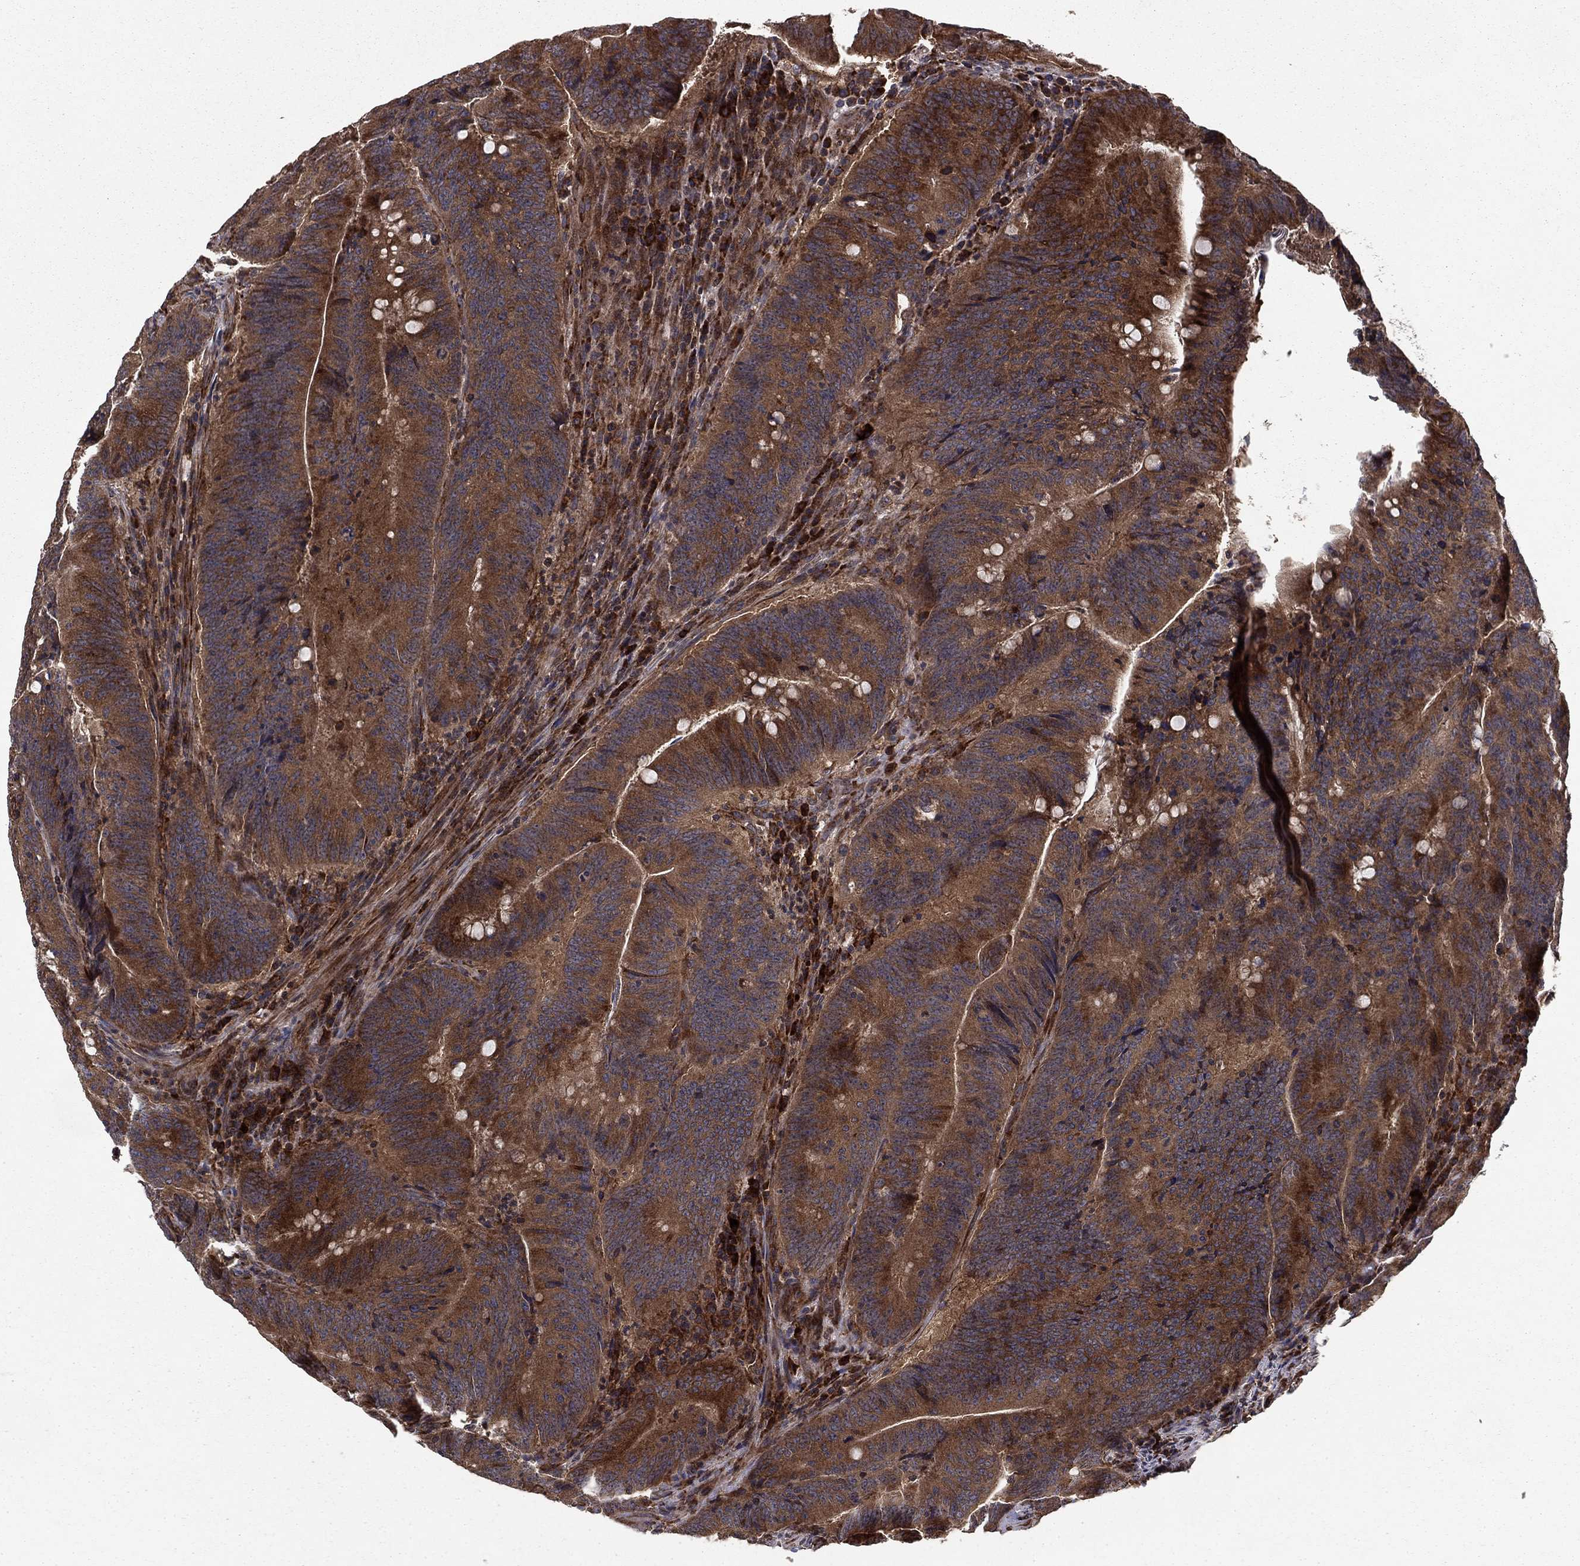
{"staining": {"intensity": "strong", "quantity": ">75%", "location": "cytoplasmic/membranous"}, "tissue": "colorectal cancer", "cell_type": "Tumor cells", "image_type": "cancer", "snomed": [{"axis": "morphology", "description": "Adenocarcinoma, NOS"}, {"axis": "topography", "description": "Colon"}], "caption": "Protein analysis of colorectal adenocarcinoma tissue reveals strong cytoplasmic/membranous staining in approximately >75% of tumor cells.", "gene": "BABAM2", "patient": {"sex": "female", "age": 87}}